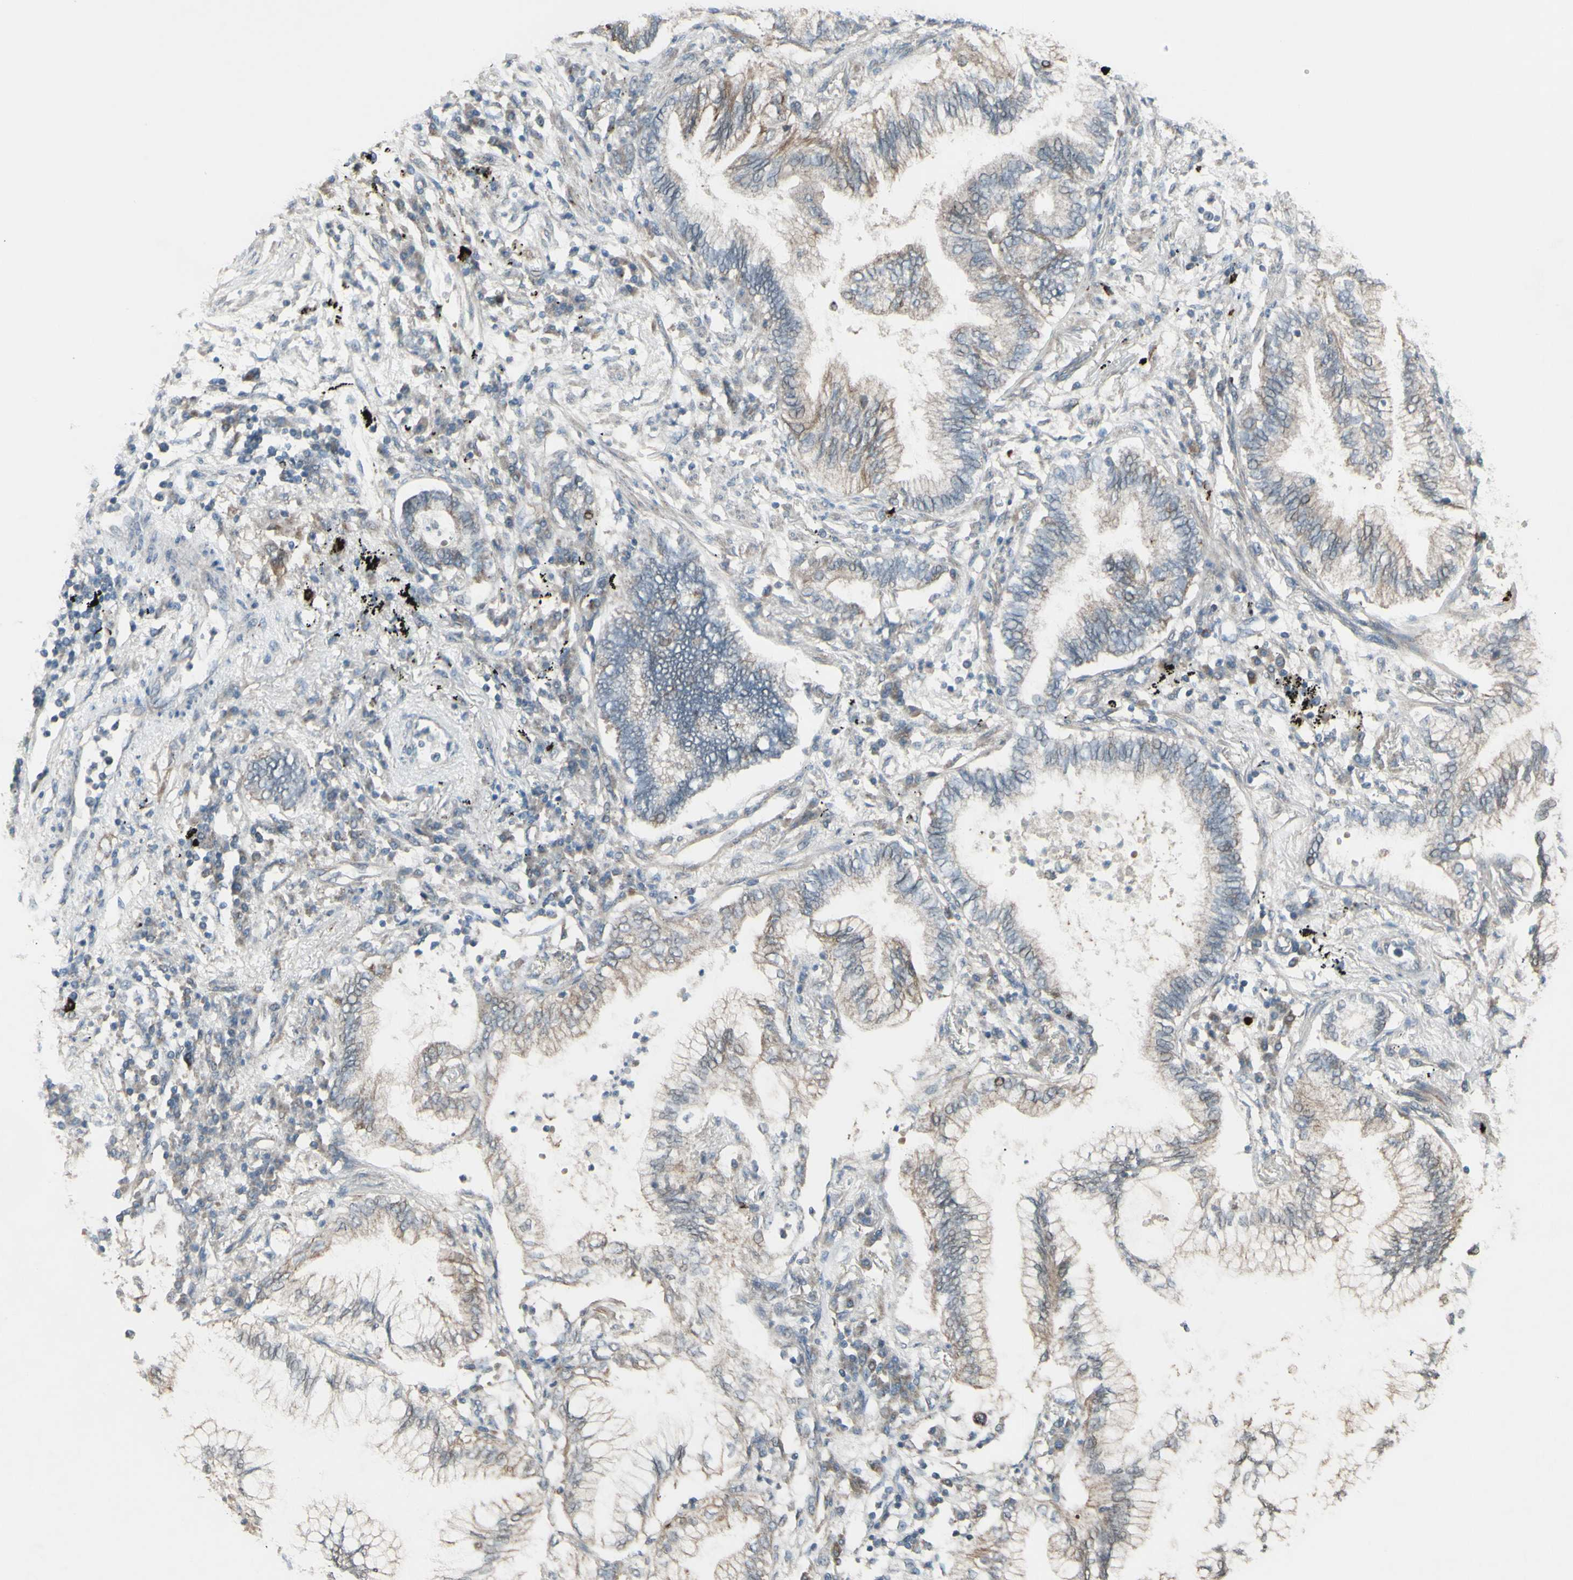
{"staining": {"intensity": "weak", "quantity": ">75%", "location": "cytoplasmic/membranous"}, "tissue": "lung cancer", "cell_type": "Tumor cells", "image_type": "cancer", "snomed": [{"axis": "morphology", "description": "Normal tissue, NOS"}, {"axis": "morphology", "description": "Adenocarcinoma, NOS"}, {"axis": "topography", "description": "Bronchus"}, {"axis": "topography", "description": "Lung"}], "caption": "High-magnification brightfield microscopy of lung adenocarcinoma stained with DAB (brown) and counterstained with hematoxylin (blue). tumor cells exhibit weak cytoplasmic/membranous staining is present in approximately>75% of cells.", "gene": "GRAMD1B", "patient": {"sex": "female", "age": 70}}